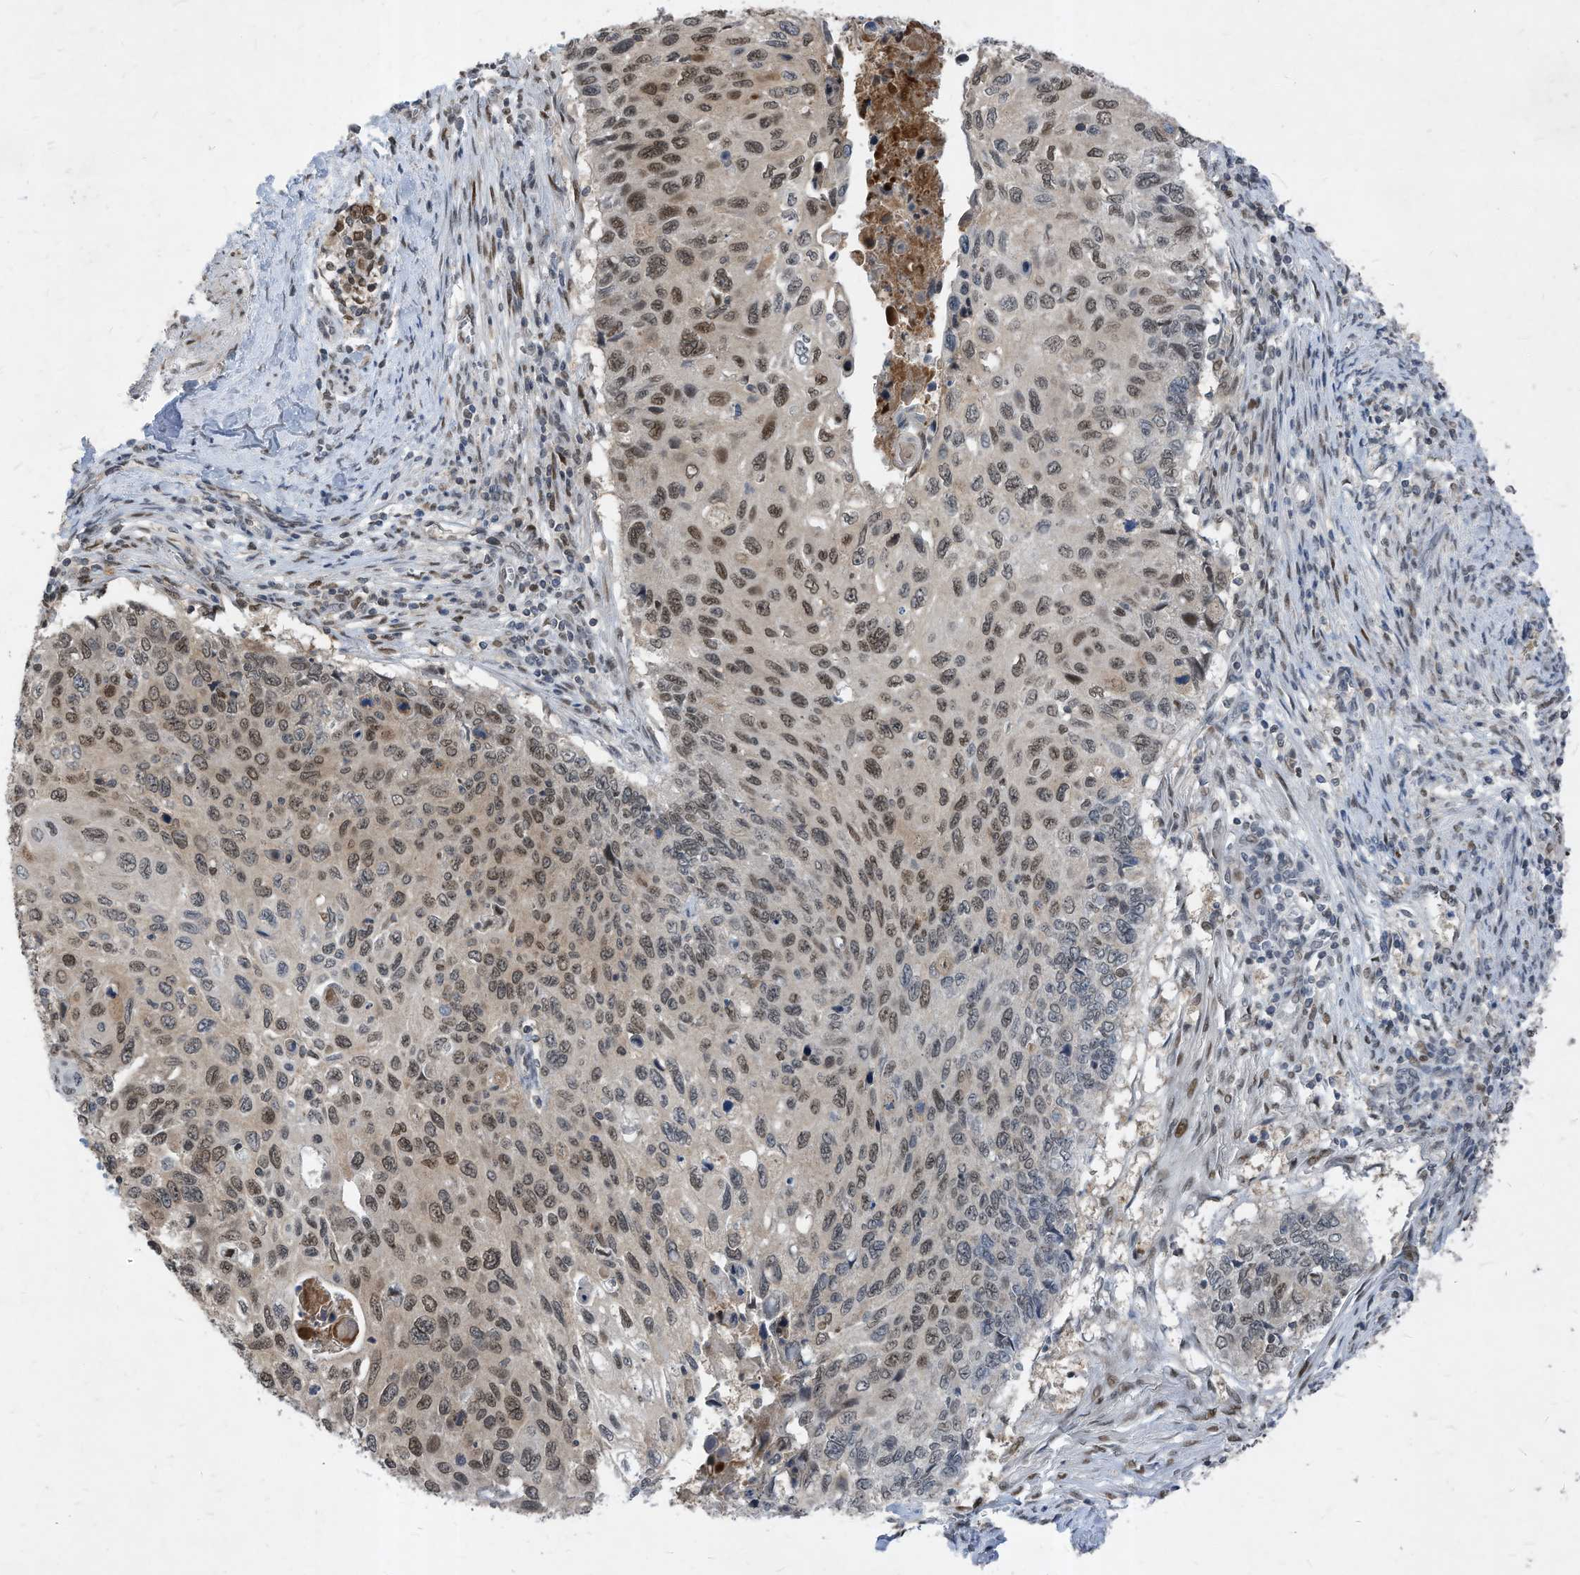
{"staining": {"intensity": "moderate", "quantity": ">75%", "location": "nuclear"}, "tissue": "cervical cancer", "cell_type": "Tumor cells", "image_type": "cancer", "snomed": [{"axis": "morphology", "description": "Squamous cell carcinoma, NOS"}, {"axis": "topography", "description": "Cervix"}], "caption": "Brown immunohistochemical staining in human squamous cell carcinoma (cervical) demonstrates moderate nuclear staining in approximately >75% of tumor cells.", "gene": "KPNB1", "patient": {"sex": "female", "age": 70}}